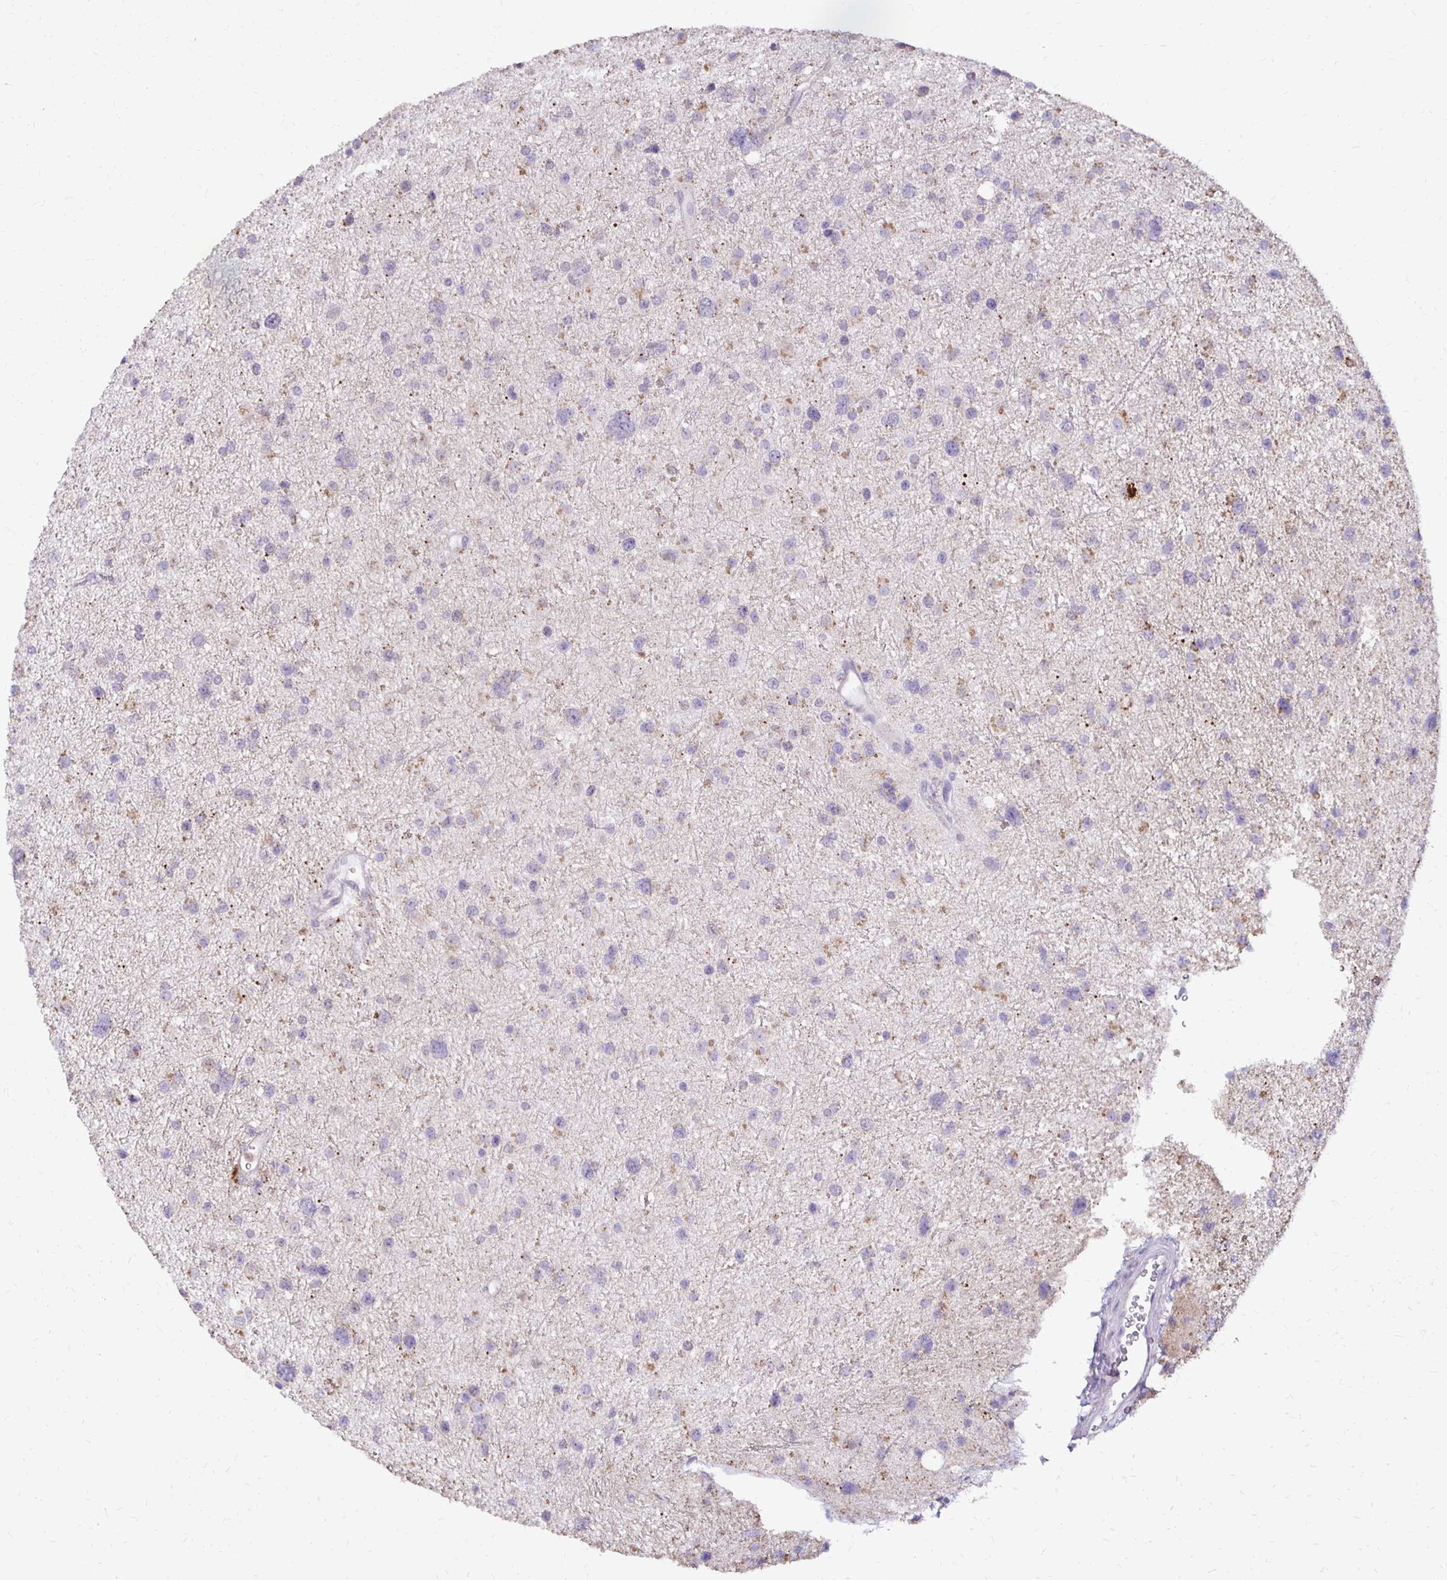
{"staining": {"intensity": "moderate", "quantity": "<25%", "location": "cytoplasmic/membranous"}, "tissue": "glioma", "cell_type": "Tumor cells", "image_type": "cancer", "snomed": [{"axis": "morphology", "description": "Glioma, malignant, Low grade"}, {"axis": "topography", "description": "Brain"}], "caption": "Malignant glioma (low-grade) tissue displays moderate cytoplasmic/membranous expression in approximately <25% of tumor cells, visualized by immunohistochemistry.", "gene": "IER3", "patient": {"sex": "female", "age": 55}}